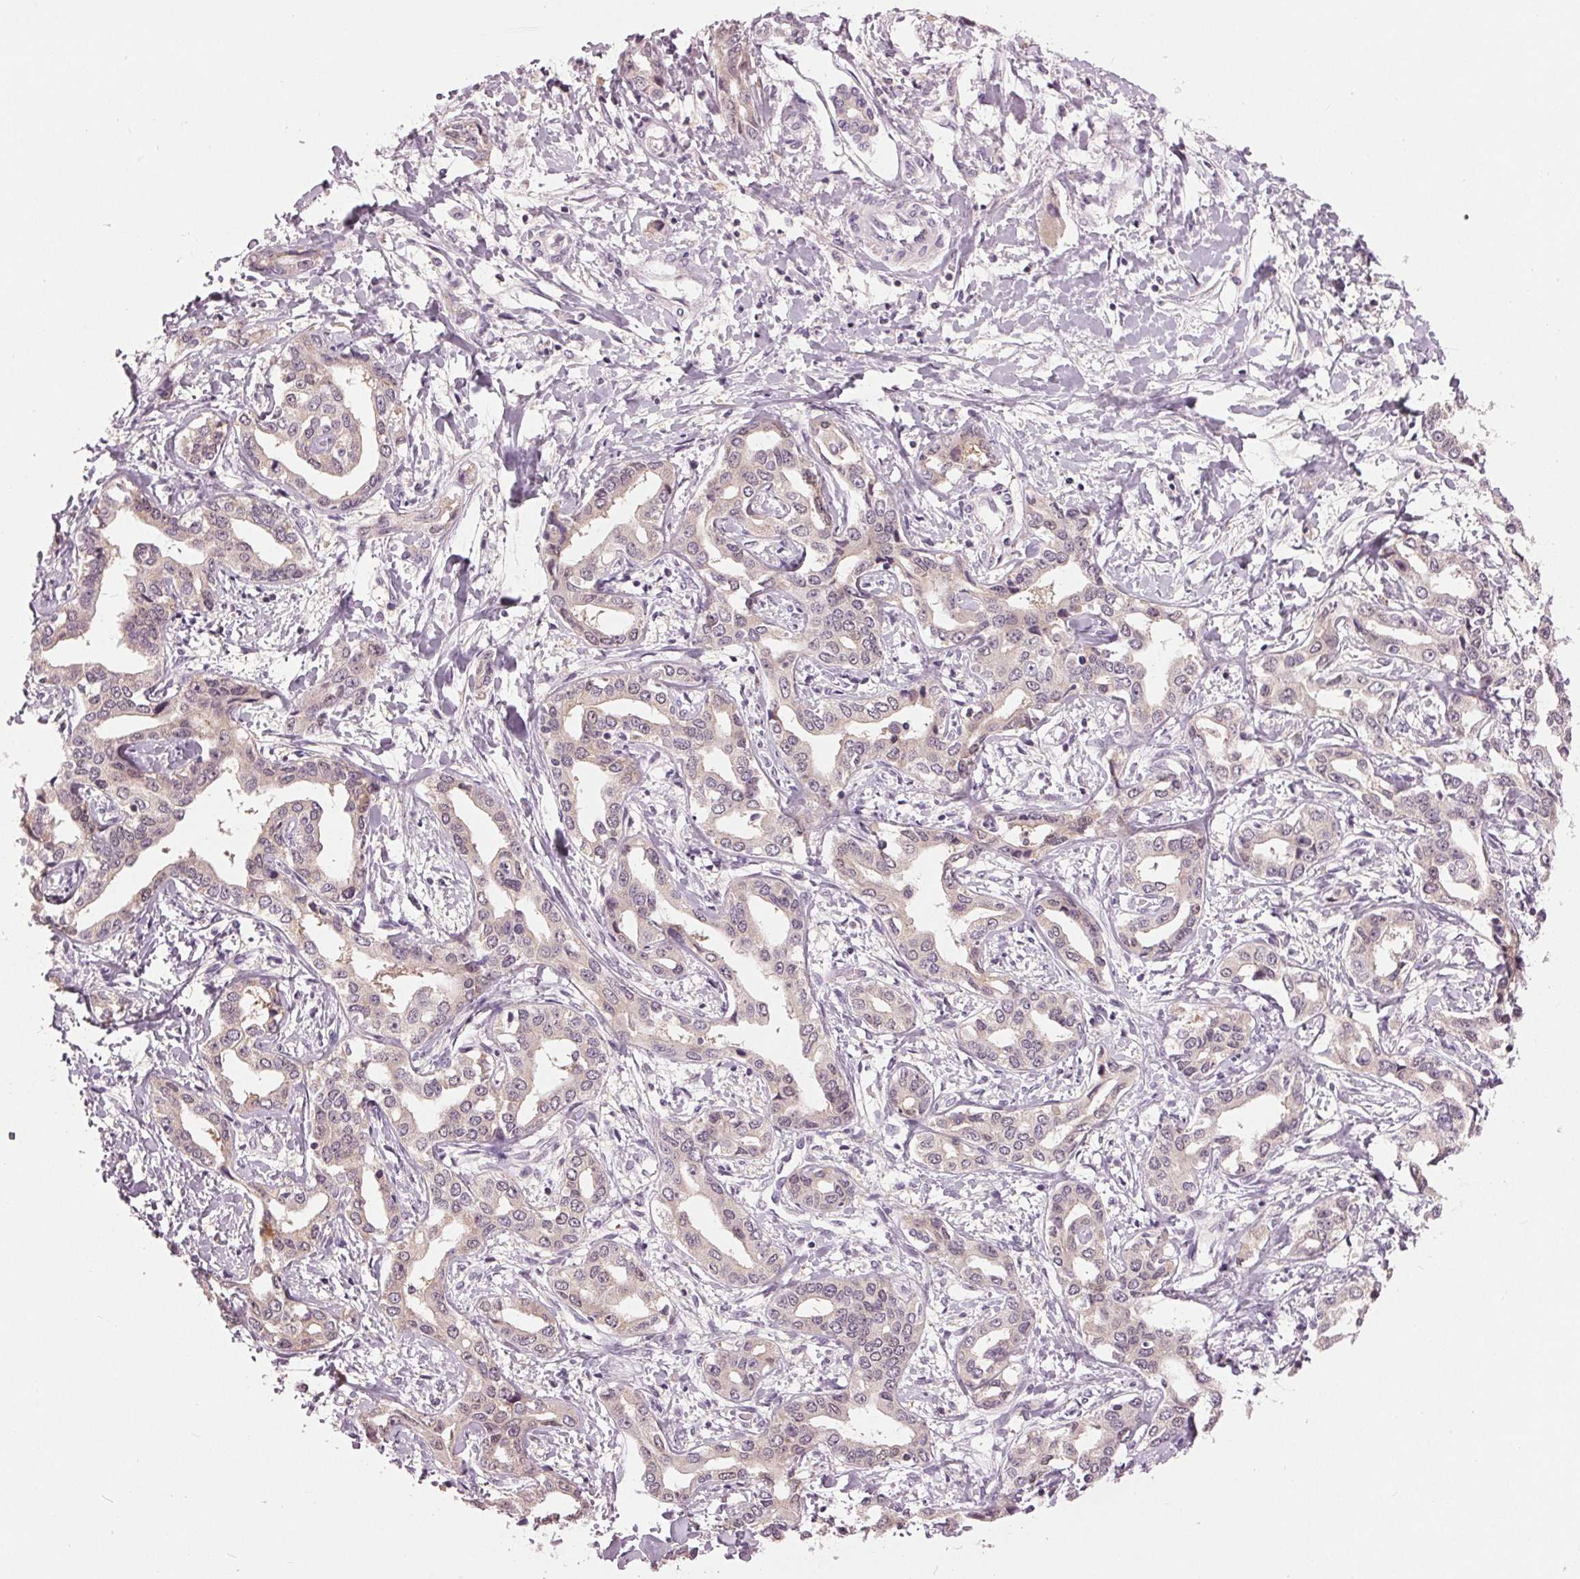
{"staining": {"intensity": "negative", "quantity": "none", "location": "none"}, "tissue": "liver cancer", "cell_type": "Tumor cells", "image_type": "cancer", "snomed": [{"axis": "morphology", "description": "Cholangiocarcinoma"}, {"axis": "topography", "description": "Liver"}], "caption": "A histopathology image of human cholangiocarcinoma (liver) is negative for staining in tumor cells.", "gene": "ZNF605", "patient": {"sex": "male", "age": 59}}